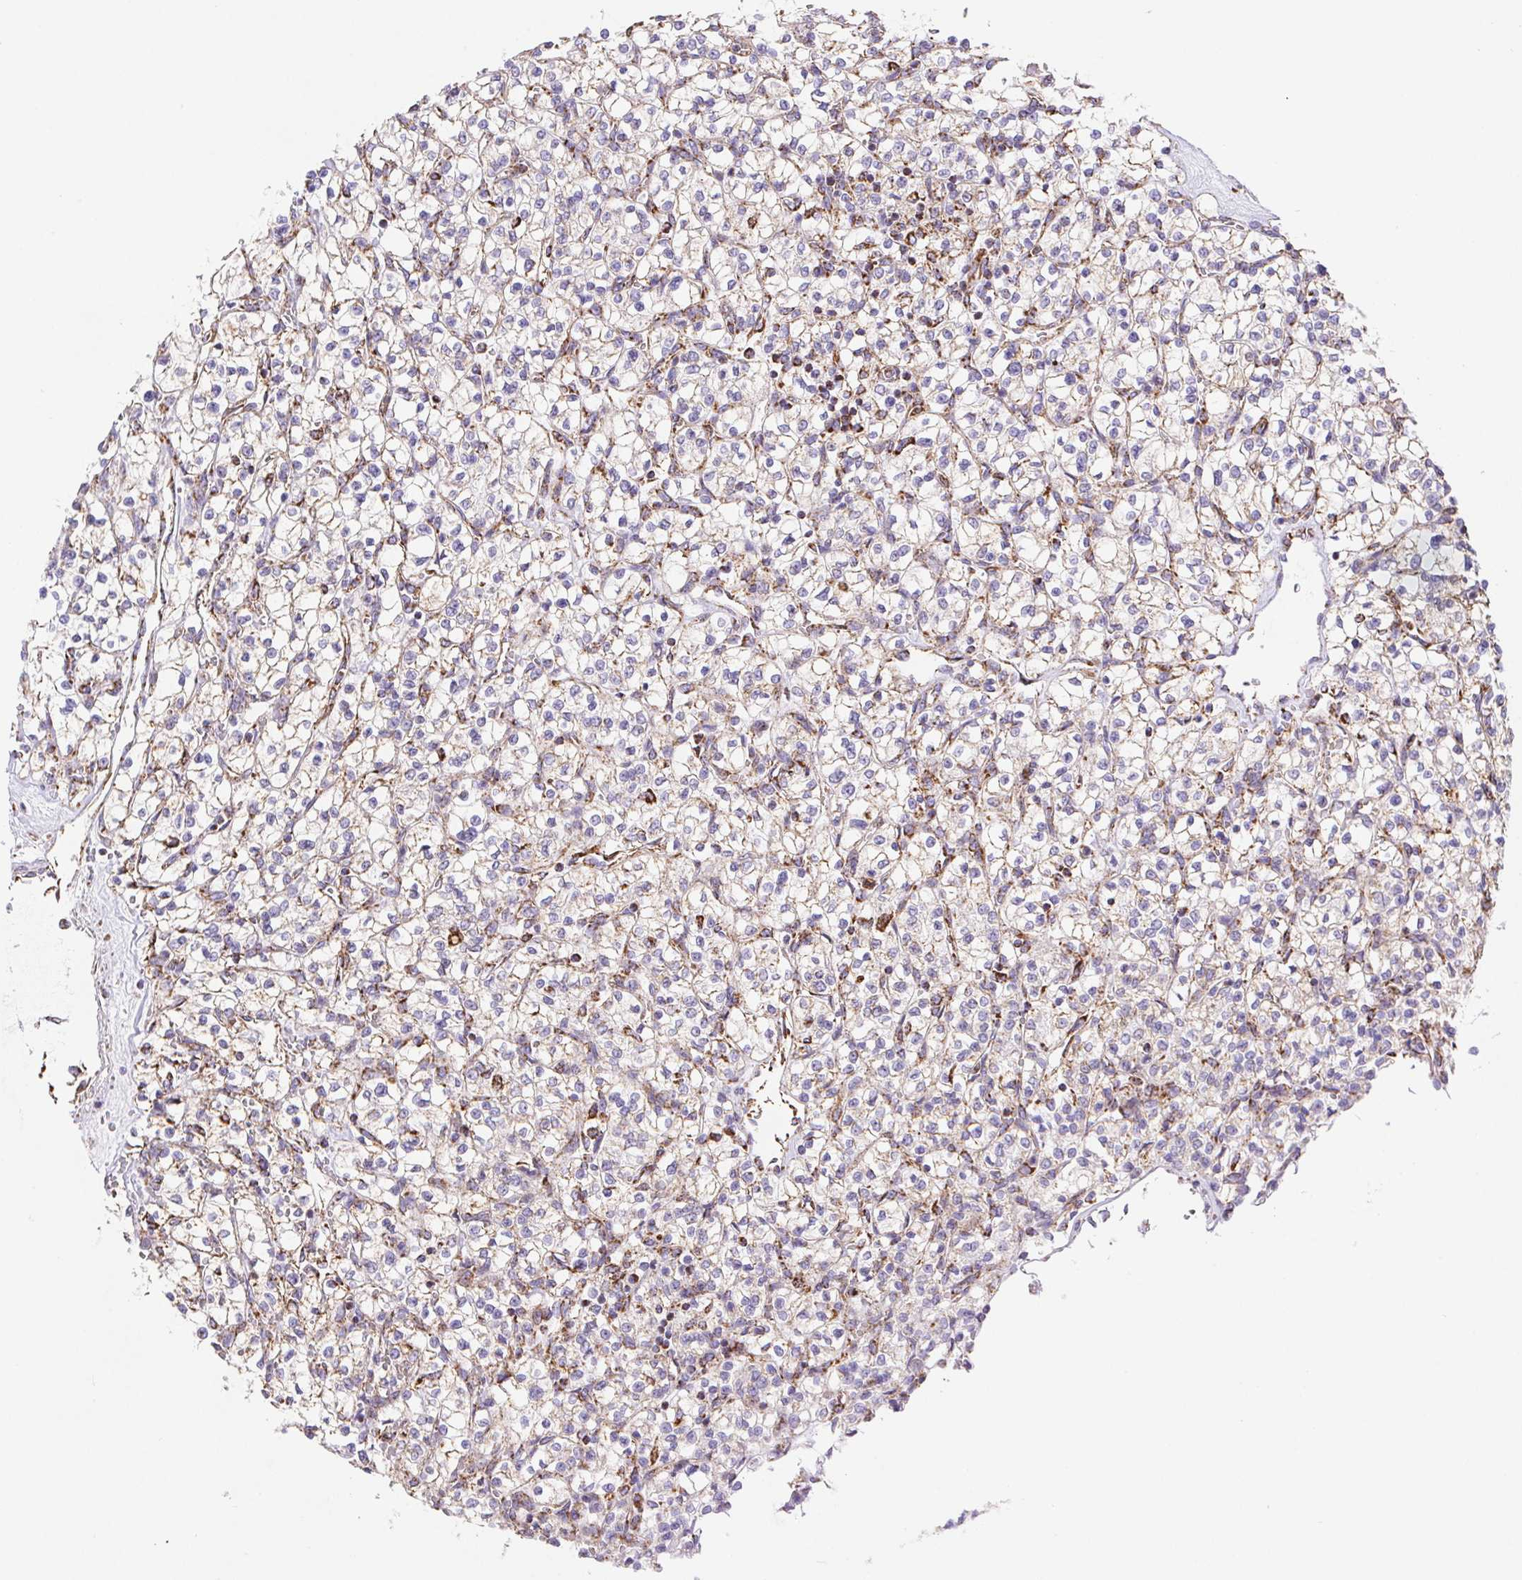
{"staining": {"intensity": "moderate", "quantity": "<25%", "location": "cytoplasmic/membranous"}, "tissue": "renal cancer", "cell_type": "Tumor cells", "image_type": "cancer", "snomed": [{"axis": "morphology", "description": "Adenocarcinoma, NOS"}, {"axis": "topography", "description": "Kidney"}], "caption": "The micrograph shows a brown stain indicating the presence of a protein in the cytoplasmic/membranous of tumor cells in renal adenocarcinoma.", "gene": "NIPSNAP2", "patient": {"sex": "female", "age": 64}}